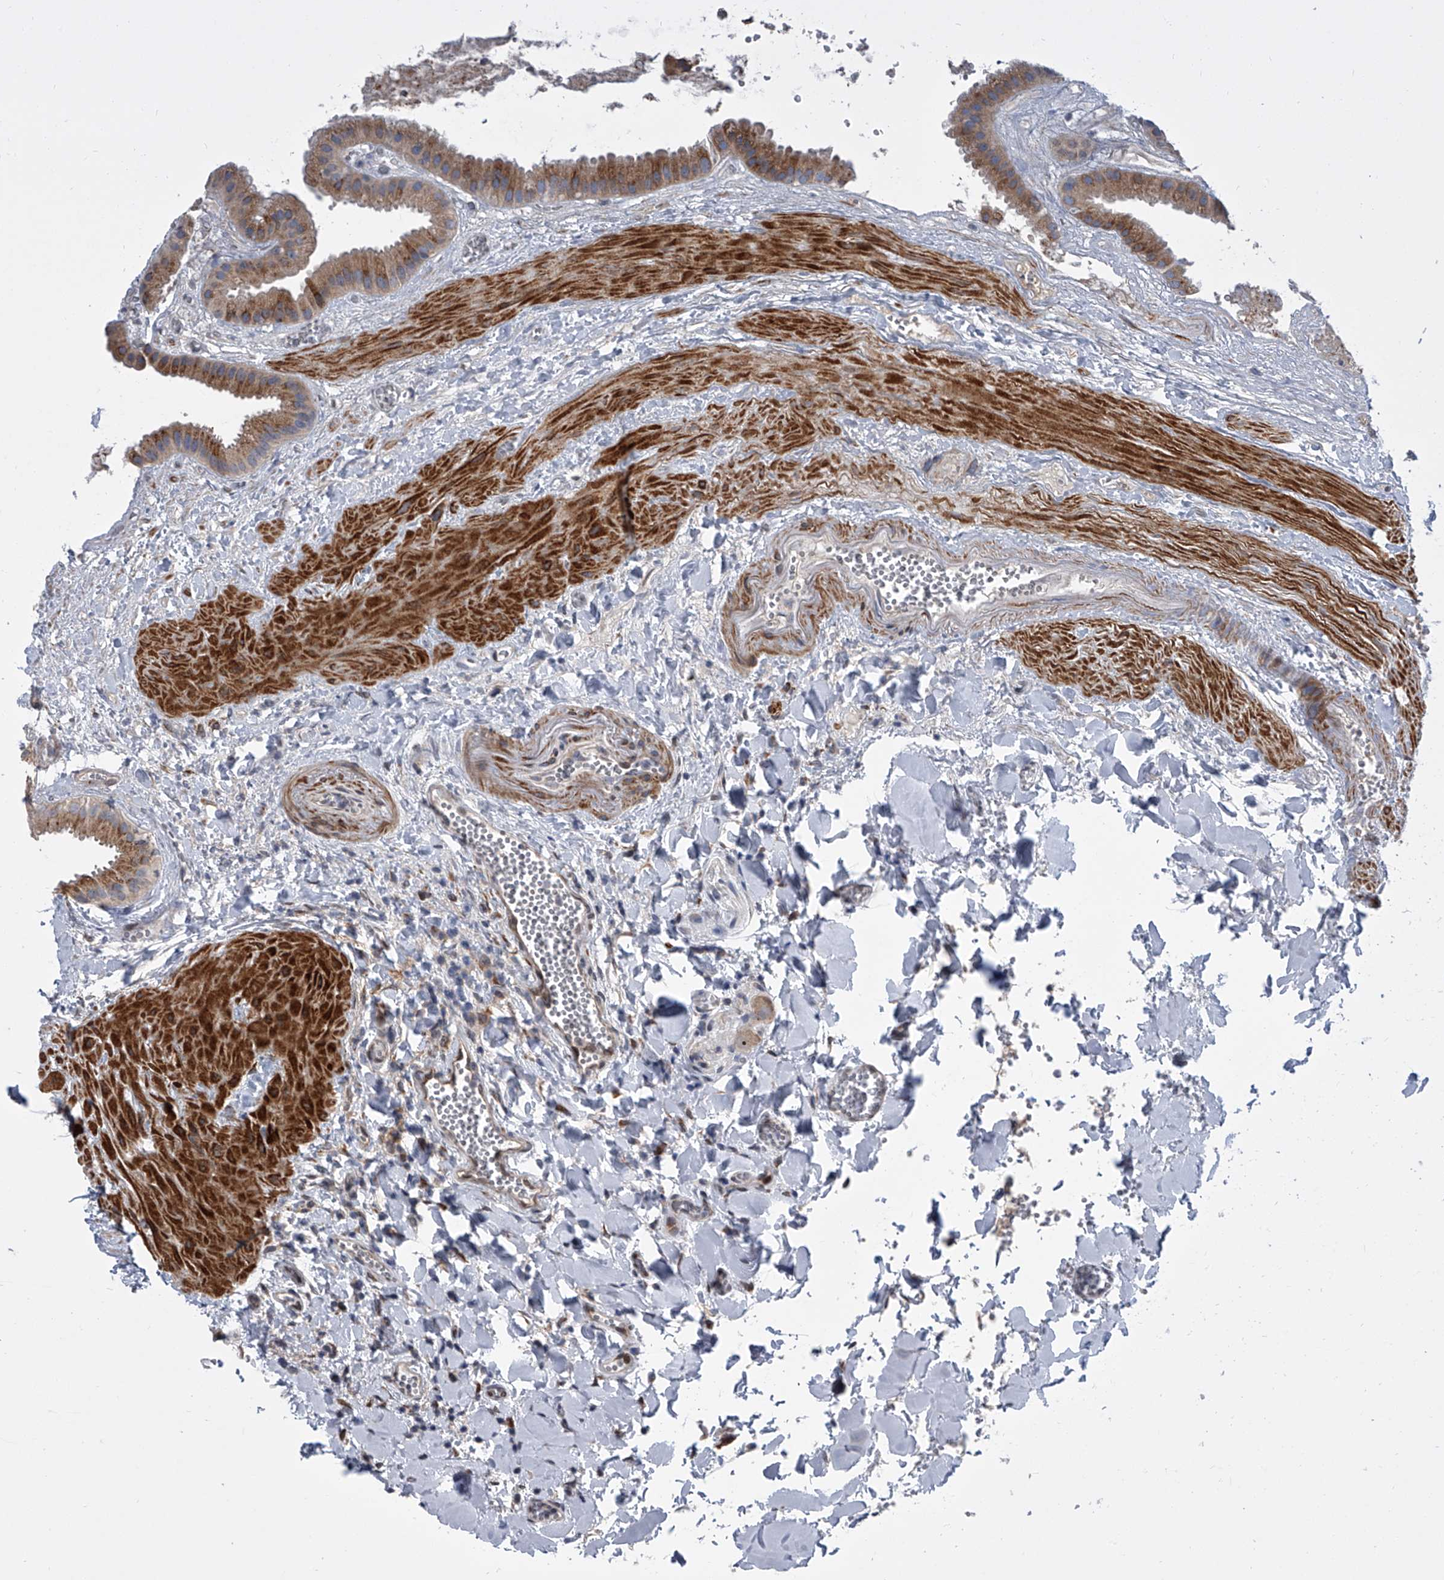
{"staining": {"intensity": "strong", "quantity": ">75%", "location": "cytoplasmic/membranous"}, "tissue": "gallbladder", "cell_type": "Glandular cells", "image_type": "normal", "snomed": [{"axis": "morphology", "description": "Normal tissue, NOS"}, {"axis": "topography", "description": "Gallbladder"}], "caption": "Protein expression analysis of benign human gallbladder reveals strong cytoplasmic/membranous expression in approximately >75% of glandular cells. The protein of interest is stained brown, and the nuclei are stained in blue (DAB IHC with brightfield microscopy, high magnification).", "gene": "DLGAP2", "patient": {"sex": "male", "age": 55}}